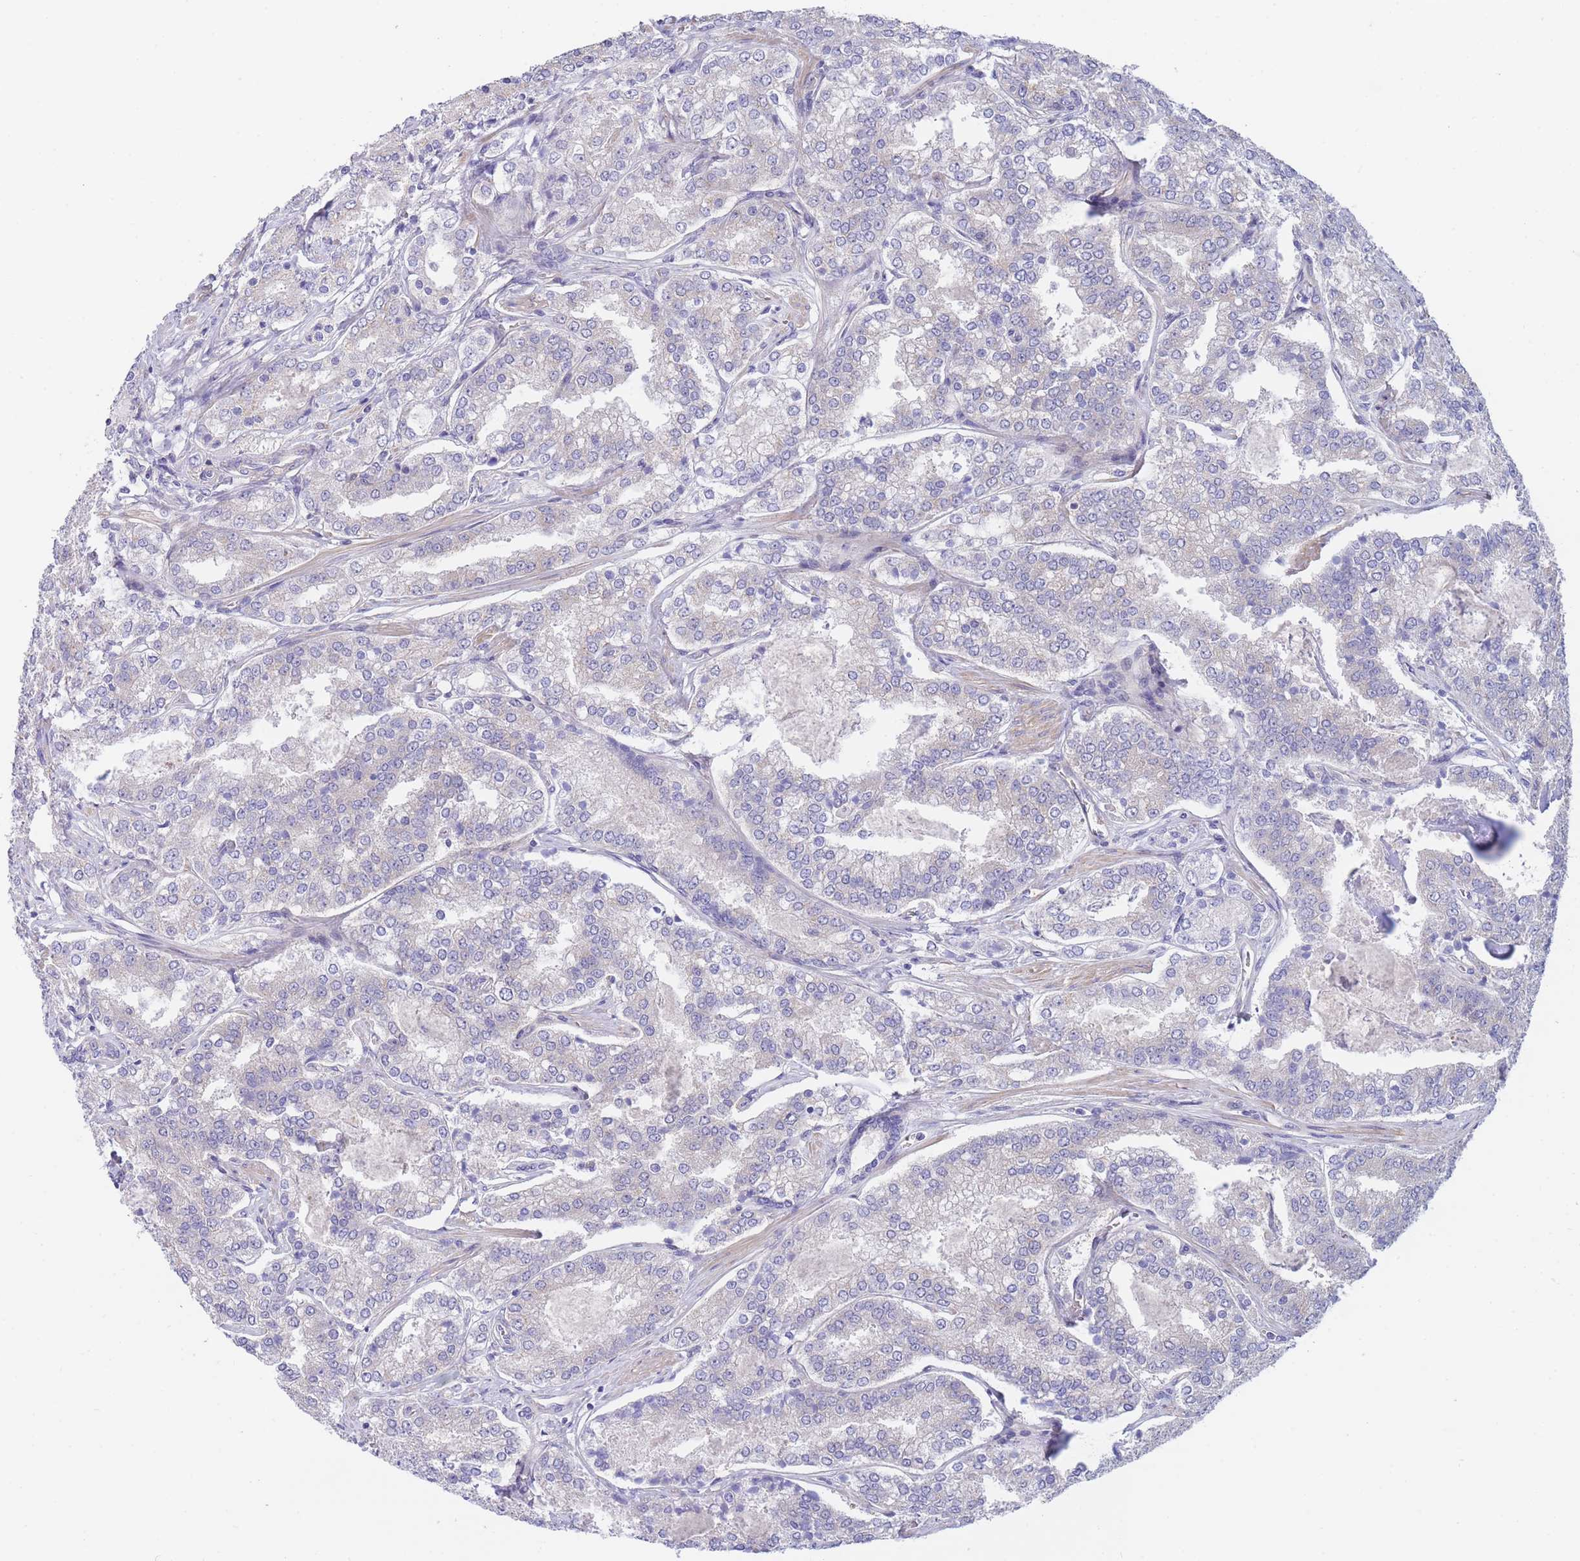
{"staining": {"intensity": "negative", "quantity": "none", "location": "none"}, "tissue": "prostate cancer", "cell_type": "Tumor cells", "image_type": "cancer", "snomed": [{"axis": "morphology", "description": "Adenocarcinoma, High grade"}, {"axis": "topography", "description": "Prostate"}], "caption": "DAB (3,3'-diaminobenzidine) immunohistochemical staining of prostate adenocarcinoma (high-grade) displays no significant positivity in tumor cells. Brightfield microscopy of immunohistochemistry stained with DAB (brown) and hematoxylin (blue), captured at high magnification.", "gene": "SUGT1", "patient": {"sex": "male", "age": 63}}